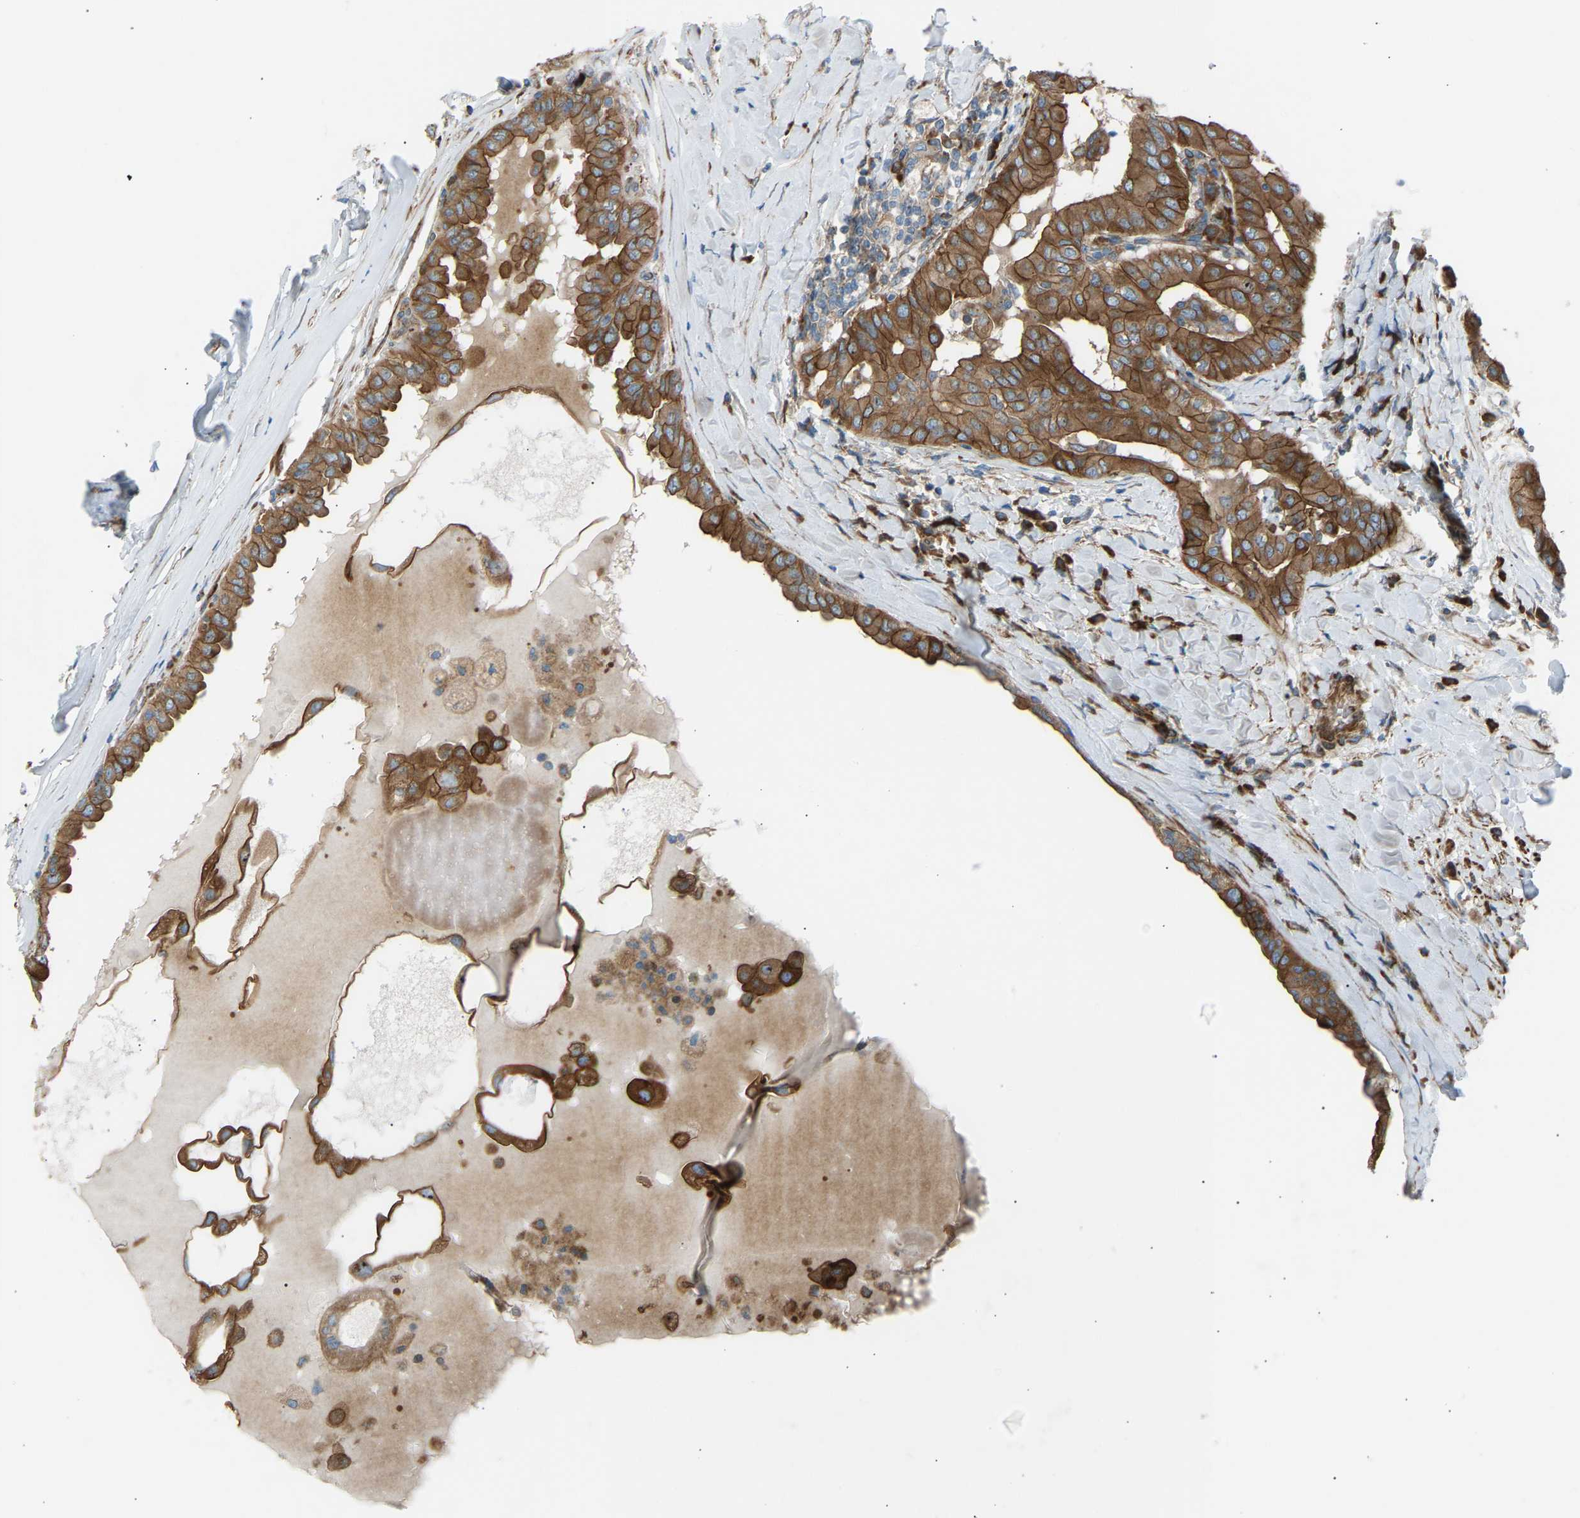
{"staining": {"intensity": "strong", "quantity": ">75%", "location": "cytoplasmic/membranous"}, "tissue": "thyroid cancer", "cell_type": "Tumor cells", "image_type": "cancer", "snomed": [{"axis": "morphology", "description": "Papillary adenocarcinoma, NOS"}, {"axis": "topography", "description": "Thyroid gland"}], "caption": "Immunohistochemical staining of papillary adenocarcinoma (thyroid) displays high levels of strong cytoplasmic/membranous positivity in about >75% of tumor cells. (Brightfield microscopy of DAB IHC at high magnification).", "gene": "VPS41", "patient": {"sex": "male", "age": 33}}